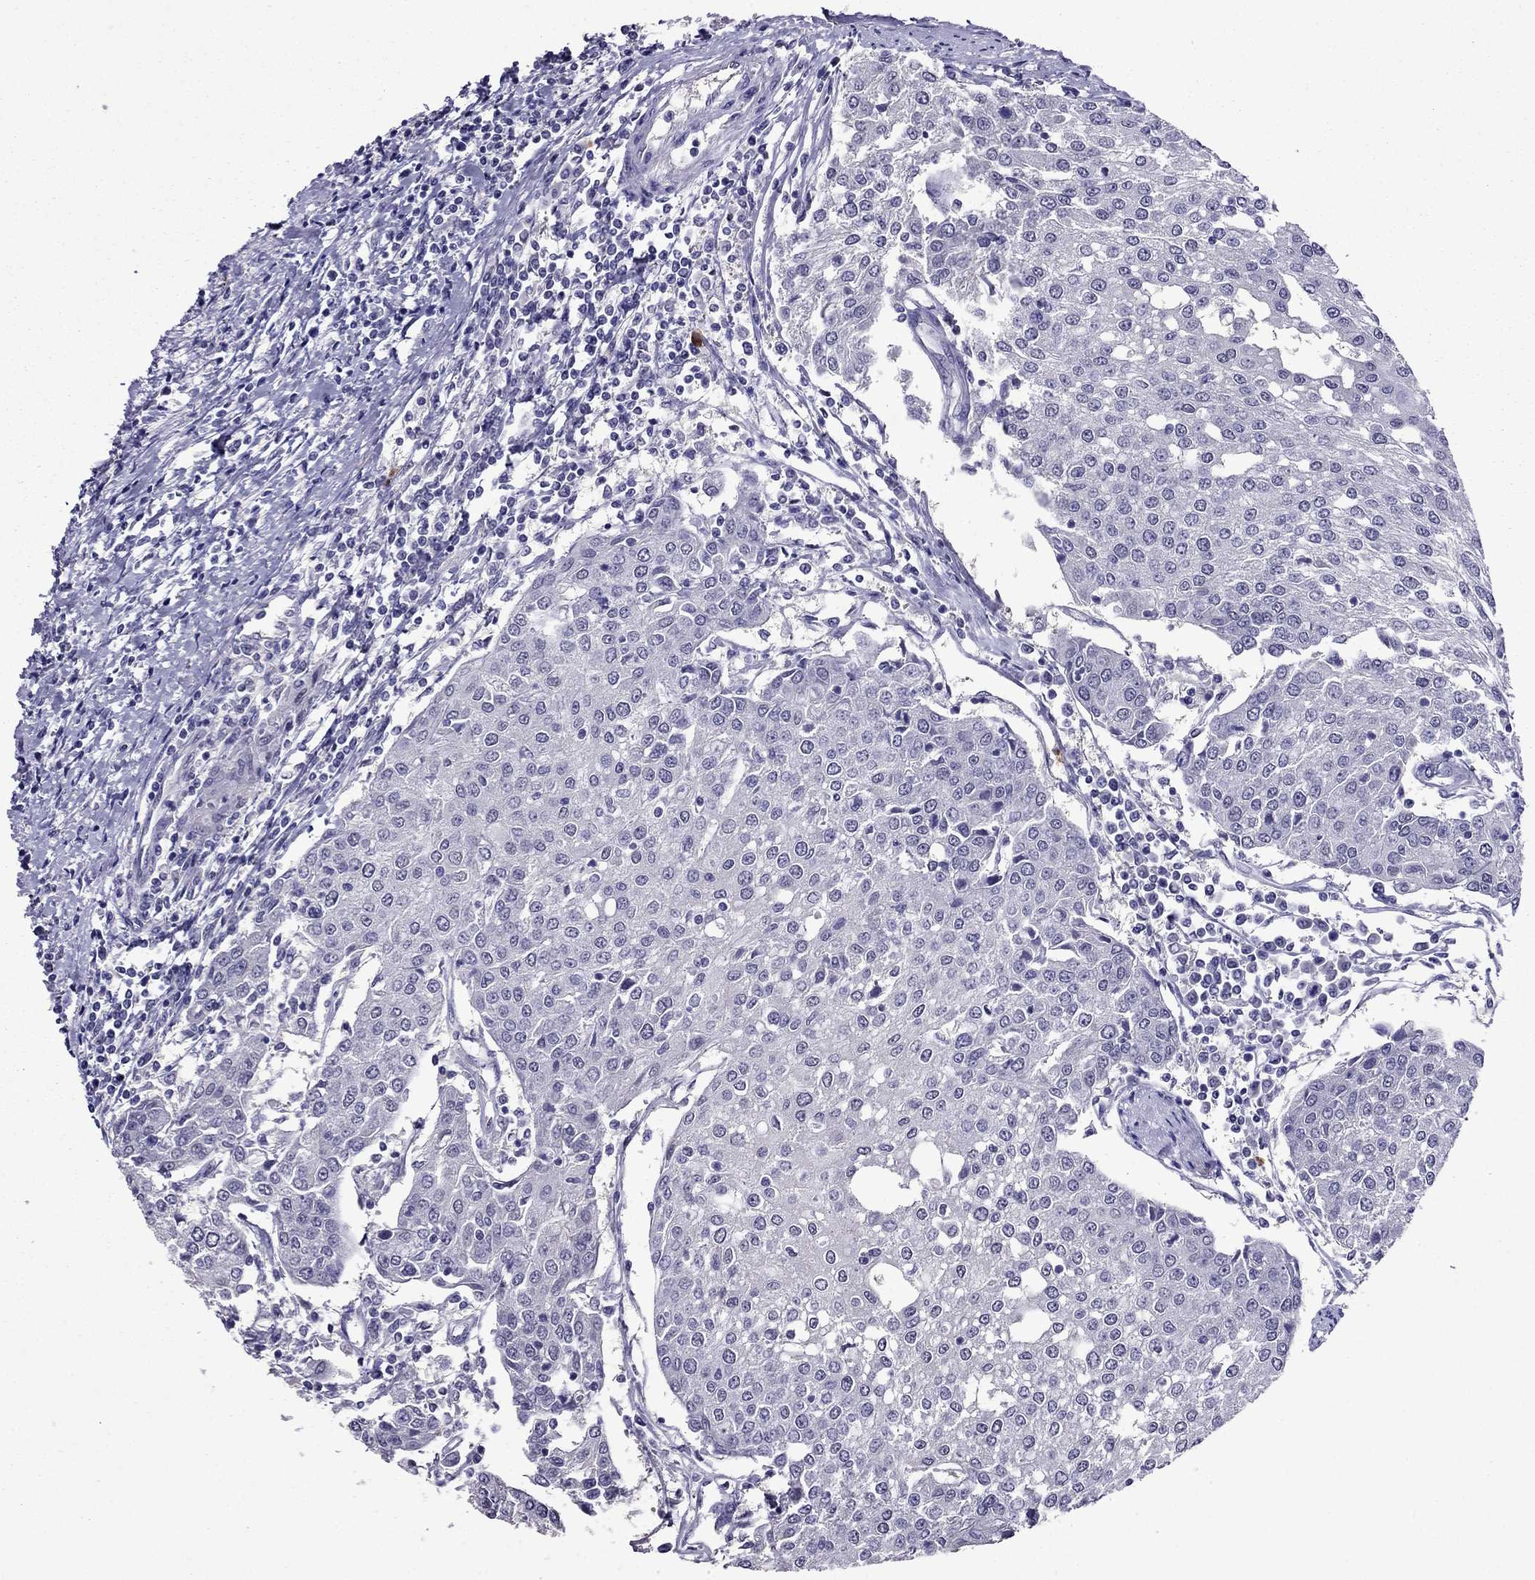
{"staining": {"intensity": "negative", "quantity": "none", "location": "none"}, "tissue": "urothelial cancer", "cell_type": "Tumor cells", "image_type": "cancer", "snomed": [{"axis": "morphology", "description": "Urothelial carcinoma, High grade"}, {"axis": "topography", "description": "Urinary bladder"}], "caption": "Protein analysis of urothelial cancer exhibits no significant positivity in tumor cells.", "gene": "OLFM4", "patient": {"sex": "female", "age": 85}}